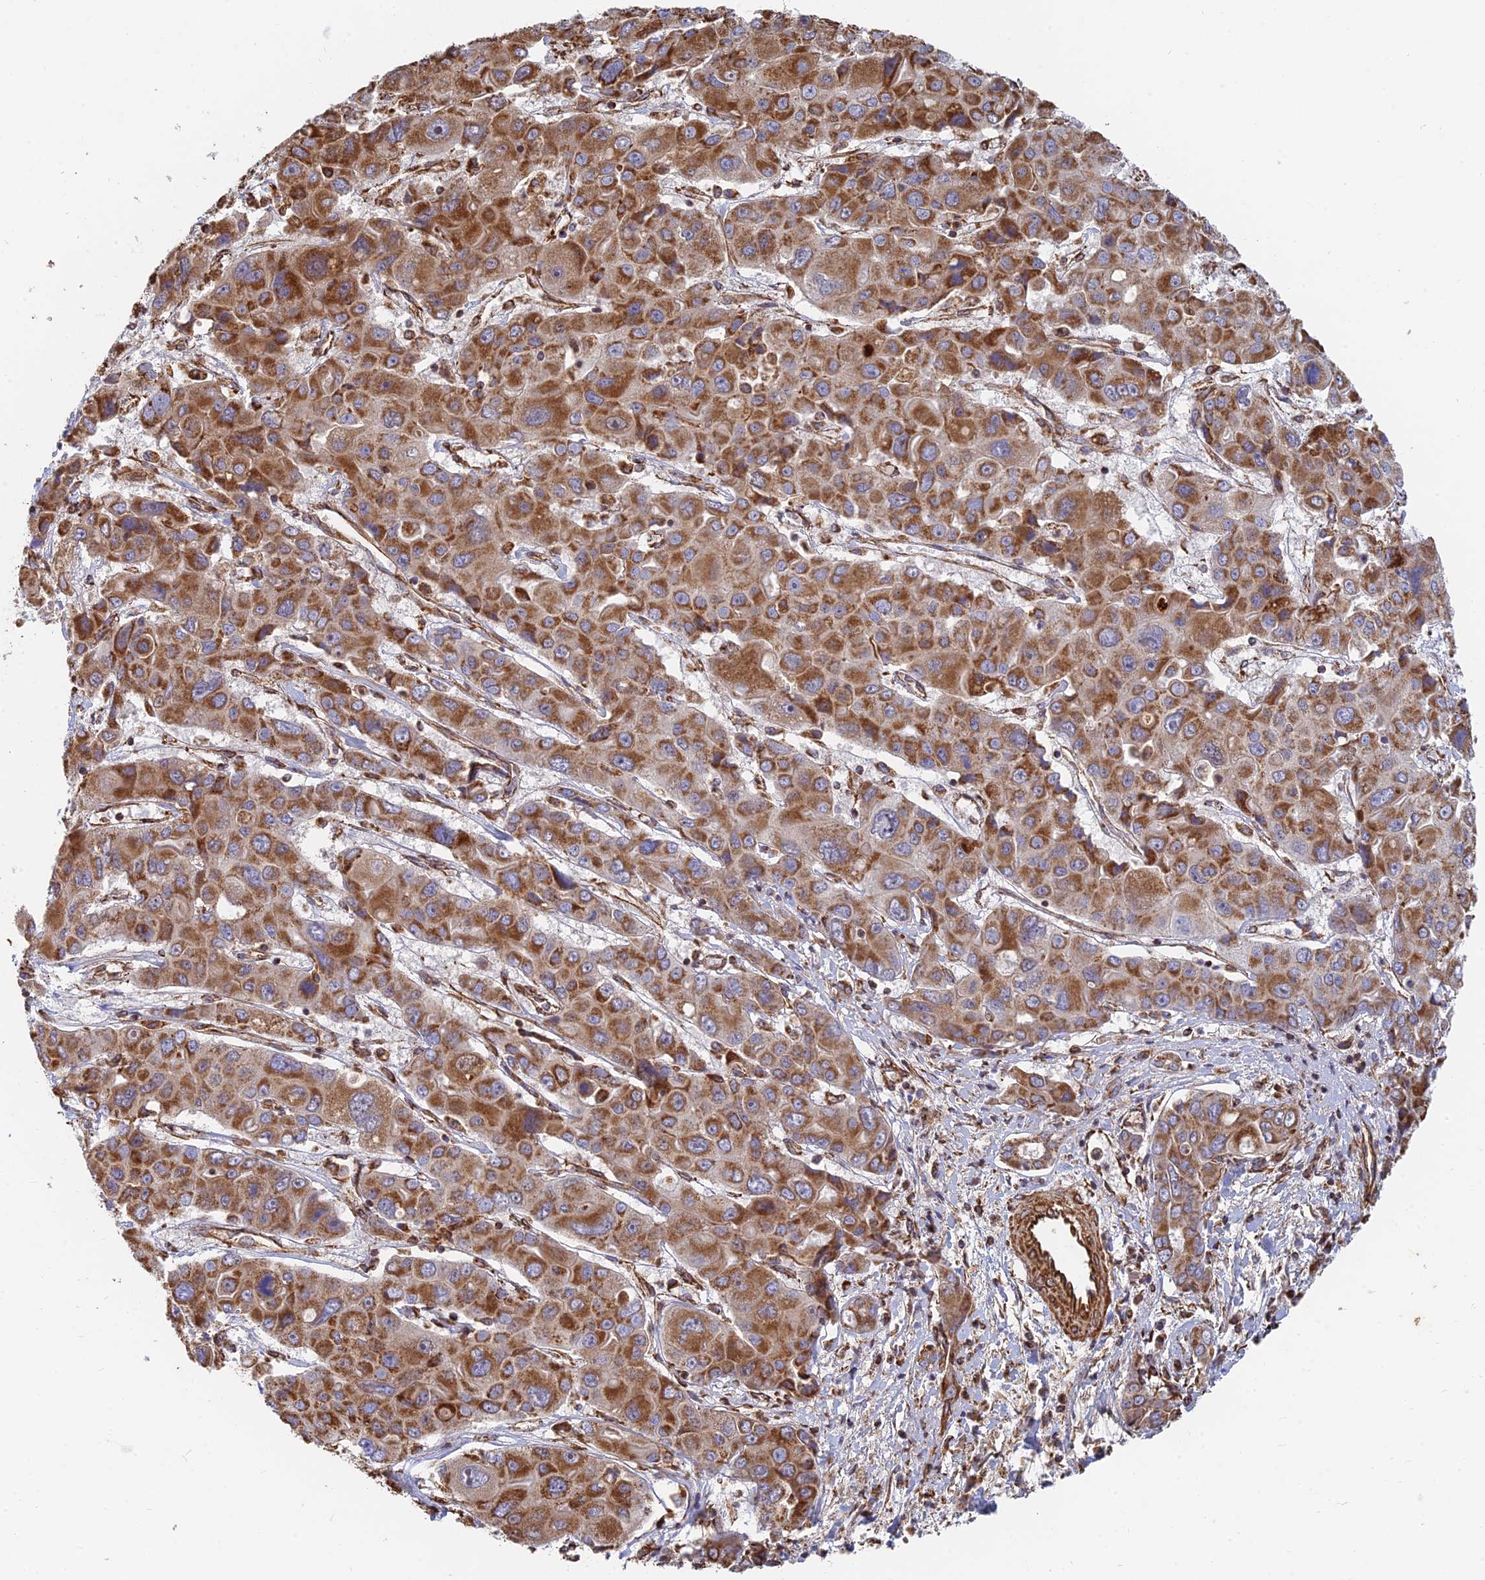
{"staining": {"intensity": "strong", "quantity": ">75%", "location": "cytoplasmic/membranous"}, "tissue": "liver cancer", "cell_type": "Tumor cells", "image_type": "cancer", "snomed": [{"axis": "morphology", "description": "Cholangiocarcinoma"}, {"axis": "topography", "description": "Liver"}], "caption": "IHC staining of cholangiocarcinoma (liver), which demonstrates high levels of strong cytoplasmic/membranous expression in approximately >75% of tumor cells indicating strong cytoplasmic/membranous protein positivity. The staining was performed using DAB (brown) for protein detection and nuclei were counterstained in hematoxylin (blue).", "gene": "DSTYK", "patient": {"sex": "male", "age": 67}}